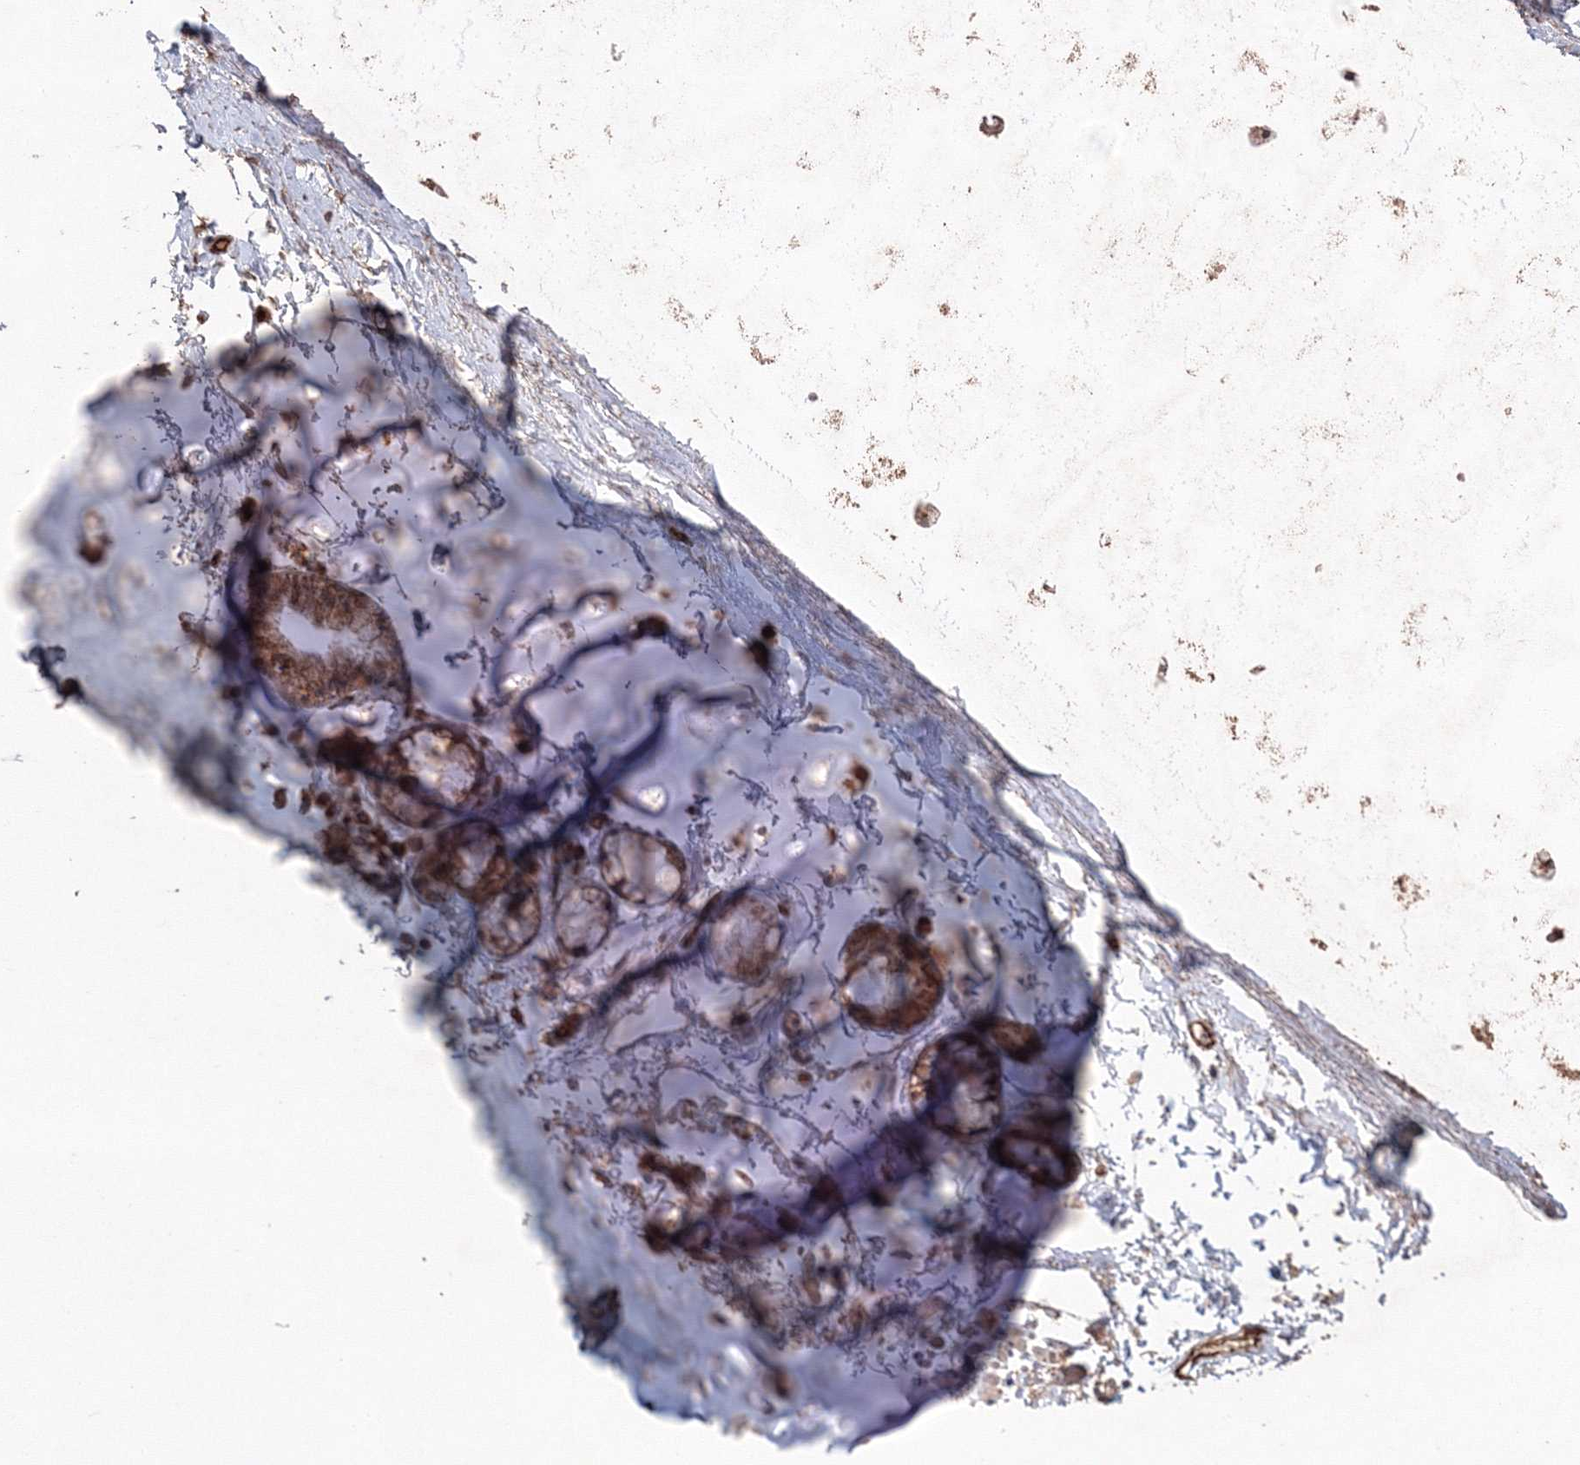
{"staining": {"intensity": "moderate", "quantity": ">75%", "location": "cytoplasmic/membranous"}, "tissue": "adipose tissue", "cell_type": "Adipocytes", "image_type": "normal", "snomed": [{"axis": "morphology", "description": "Normal tissue, NOS"}, {"axis": "topography", "description": "Cartilage tissue"}, {"axis": "topography", "description": "Bronchus"}], "caption": "Immunohistochemistry of unremarkable human adipose tissue displays medium levels of moderate cytoplasmic/membranous staining in approximately >75% of adipocytes. (DAB (3,3'-diaminobenzidine) = brown stain, brightfield microscopy at high magnification).", "gene": "ANAPC16", "patient": {"sex": "female", "age": 73}}